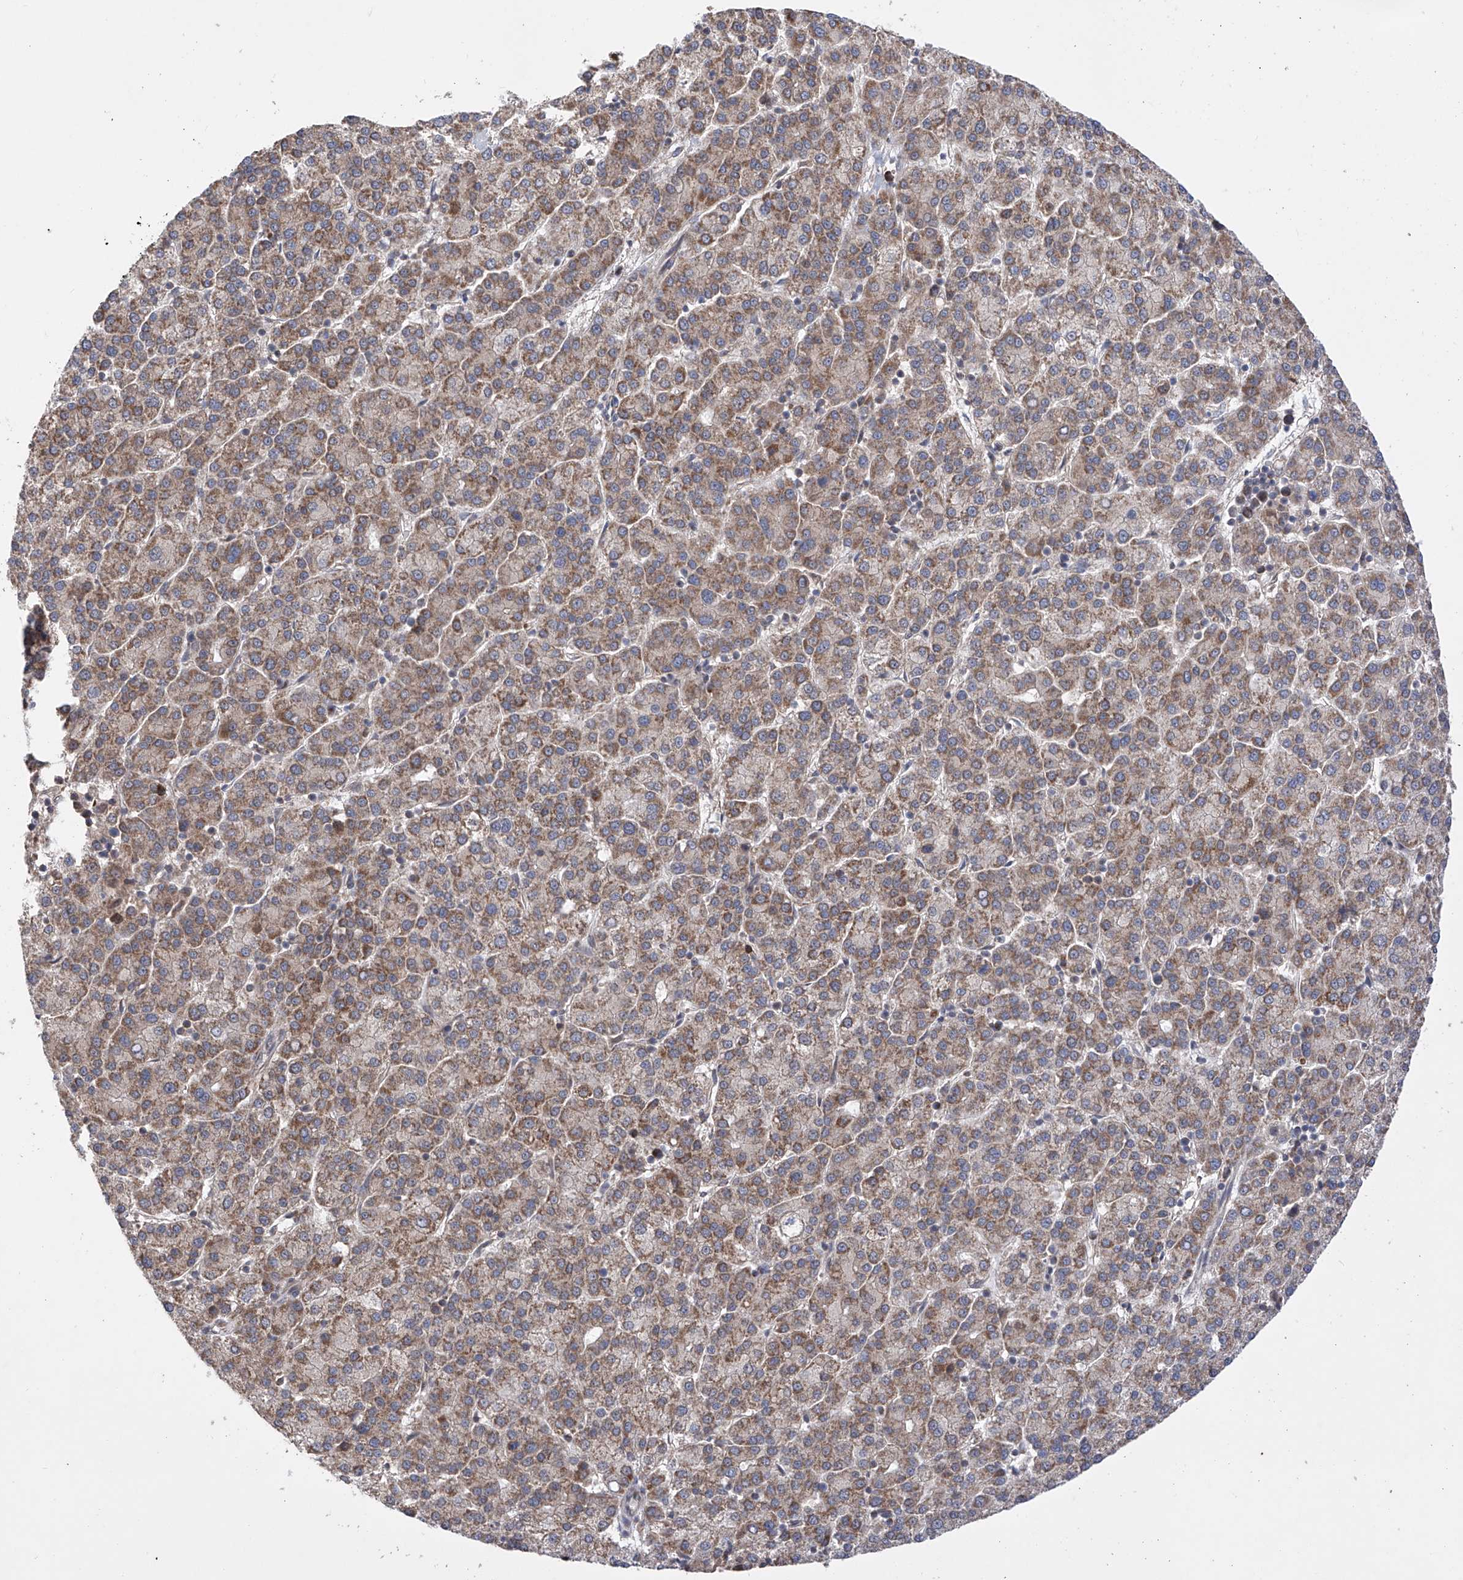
{"staining": {"intensity": "moderate", "quantity": ">75%", "location": "cytoplasmic/membranous"}, "tissue": "liver cancer", "cell_type": "Tumor cells", "image_type": "cancer", "snomed": [{"axis": "morphology", "description": "Carcinoma, Hepatocellular, NOS"}, {"axis": "topography", "description": "Liver"}], "caption": "Brown immunohistochemical staining in hepatocellular carcinoma (liver) reveals moderate cytoplasmic/membranous expression in about >75% of tumor cells. (Stains: DAB in brown, nuclei in blue, Microscopy: brightfield microscopy at high magnification).", "gene": "SDHAF4", "patient": {"sex": "female", "age": 58}}